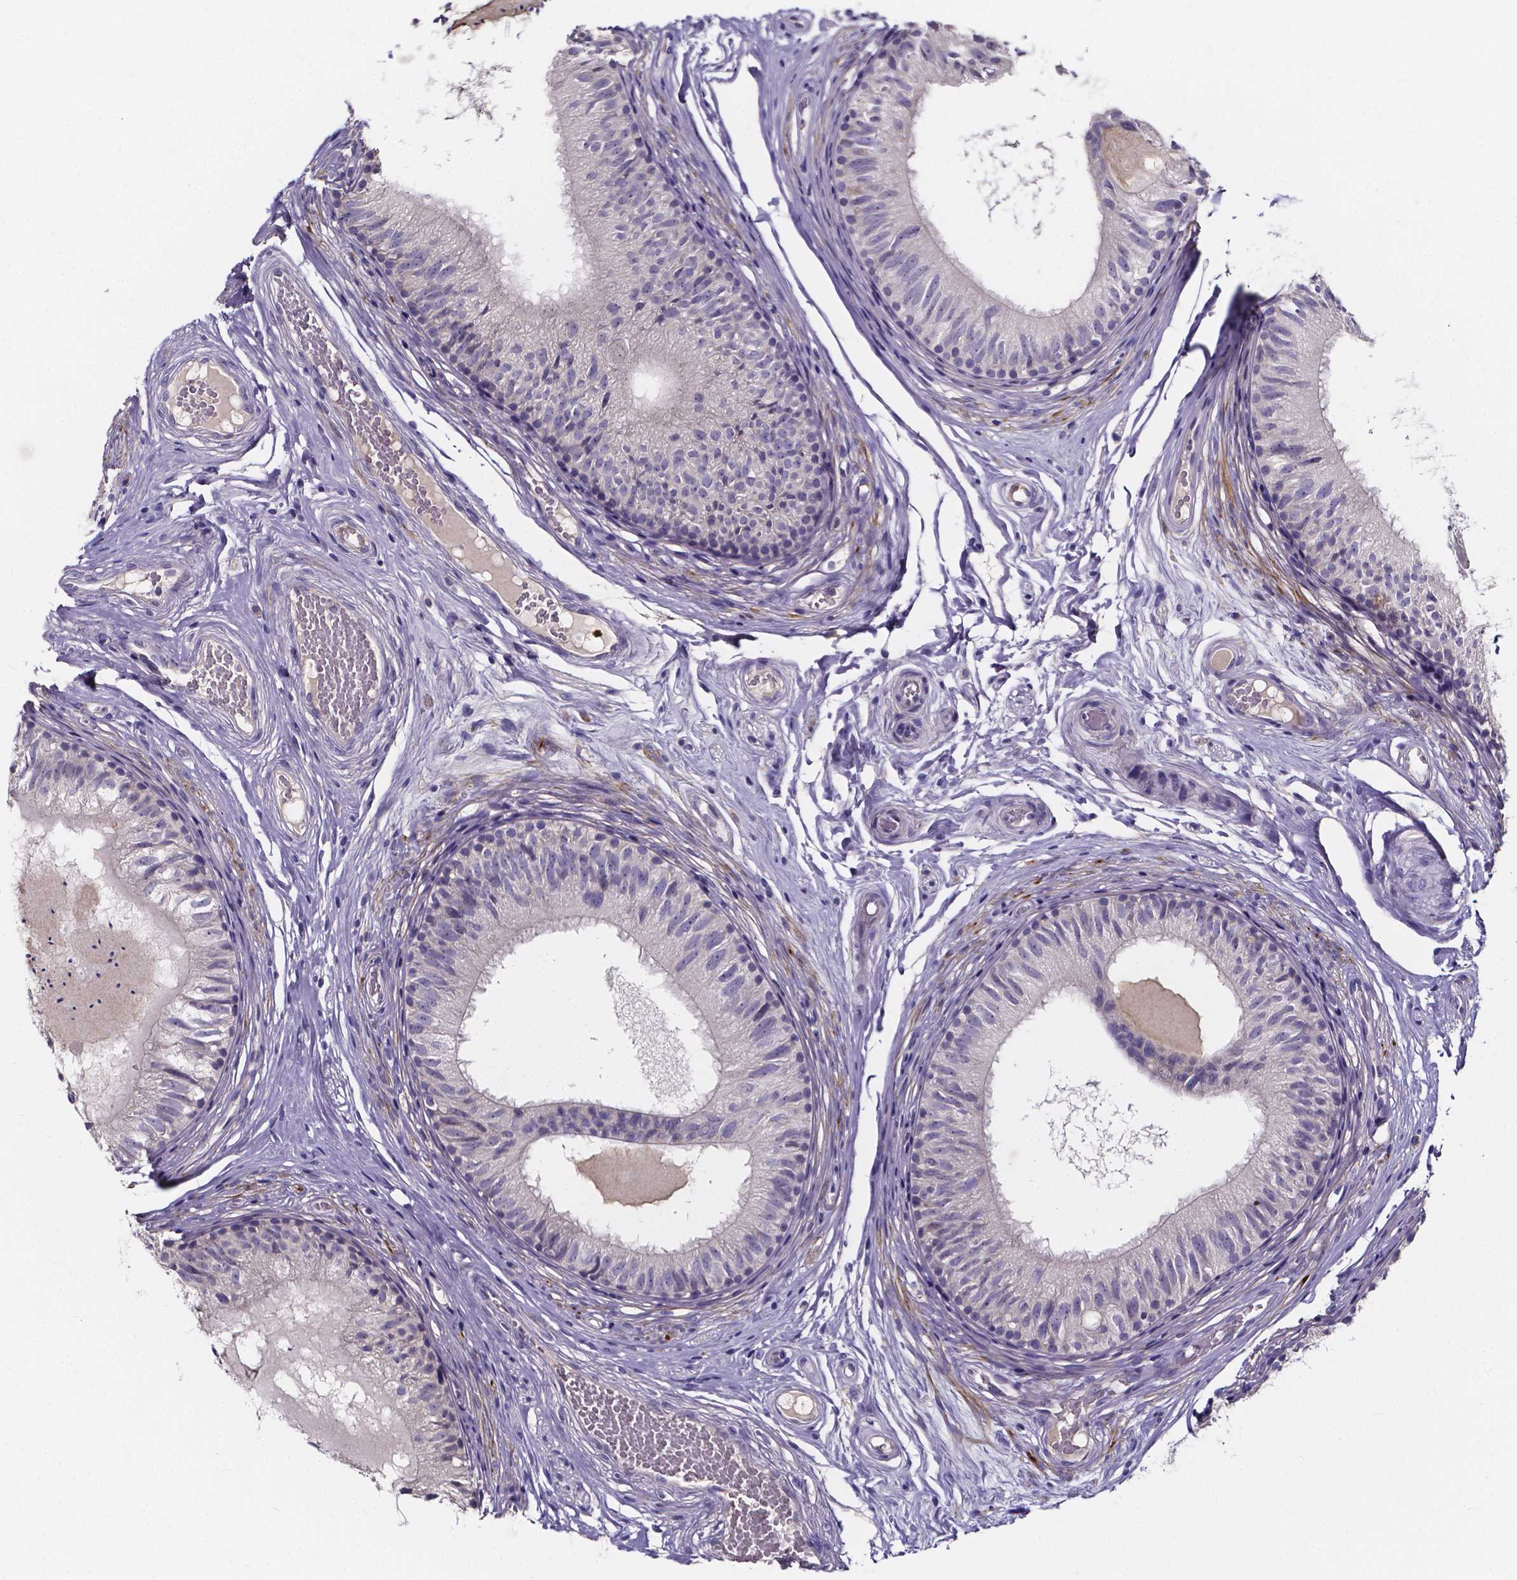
{"staining": {"intensity": "negative", "quantity": "none", "location": "none"}, "tissue": "epididymis", "cell_type": "Glandular cells", "image_type": "normal", "snomed": [{"axis": "morphology", "description": "Normal tissue, NOS"}, {"axis": "topography", "description": "Epididymis"}], "caption": "The immunohistochemistry histopathology image has no significant expression in glandular cells of epididymis.", "gene": "SPOCD1", "patient": {"sex": "male", "age": 29}}